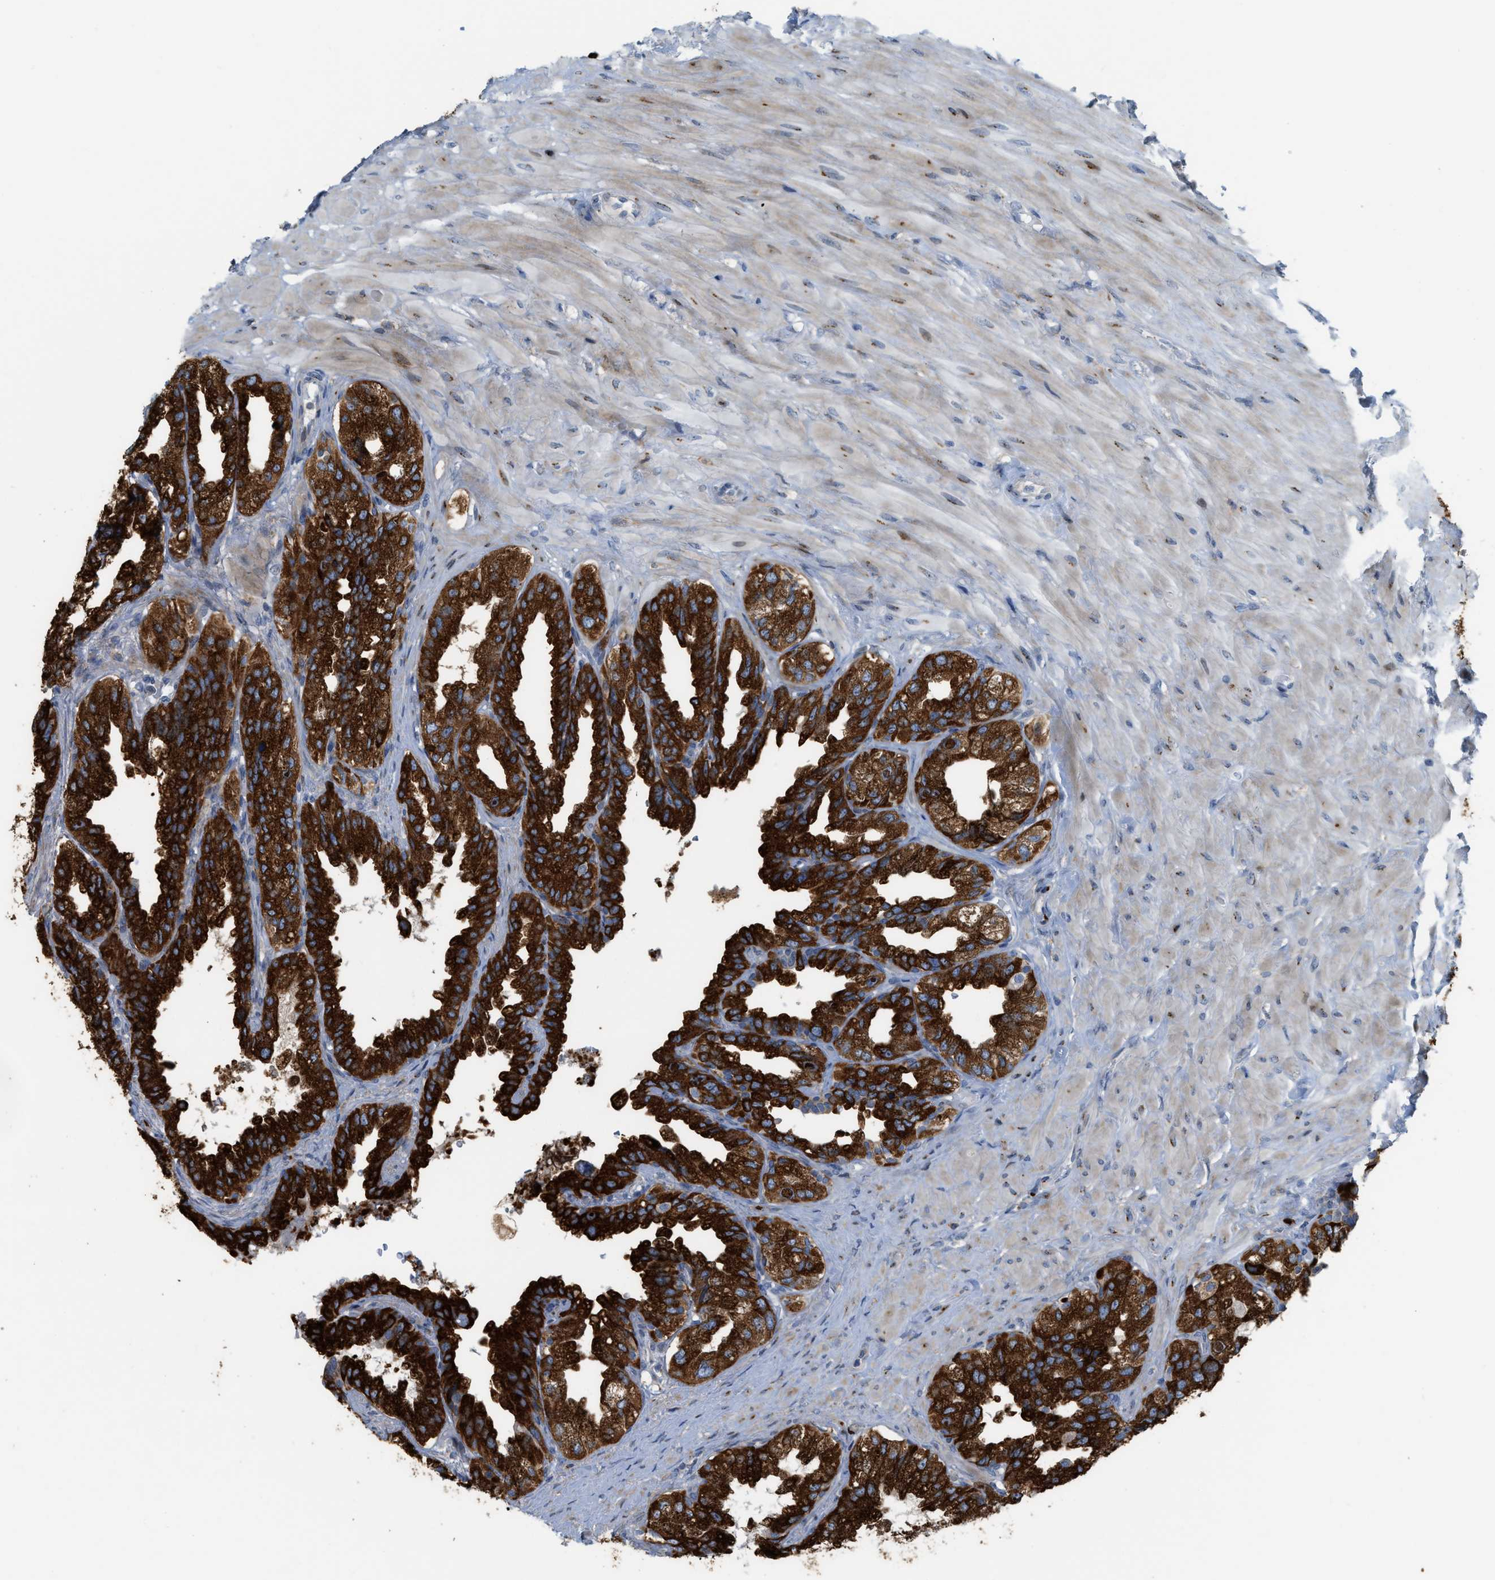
{"staining": {"intensity": "strong", "quantity": ">75%", "location": "cytoplasmic/membranous"}, "tissue": "seminal vesicle", "cell_type": "Glandular cells", "image_type": "normal", "snomed": [{"axis": "morphology", "description": "Normal tissue, NOS"}, {"axis": "topography", "description": "Seminal veicle"}], "caption": "An IHC micrograph of unremarkable tissue is shown. Protein staining in brown shows strong cytoplasmic/membranous positivity in seminal vesicle within glandular cells. (brown staining indicates protein expression, while blue staining denotes nuclei).", "gene": "DIPK1A", "patient": {"sex": "male", "age": 68}}